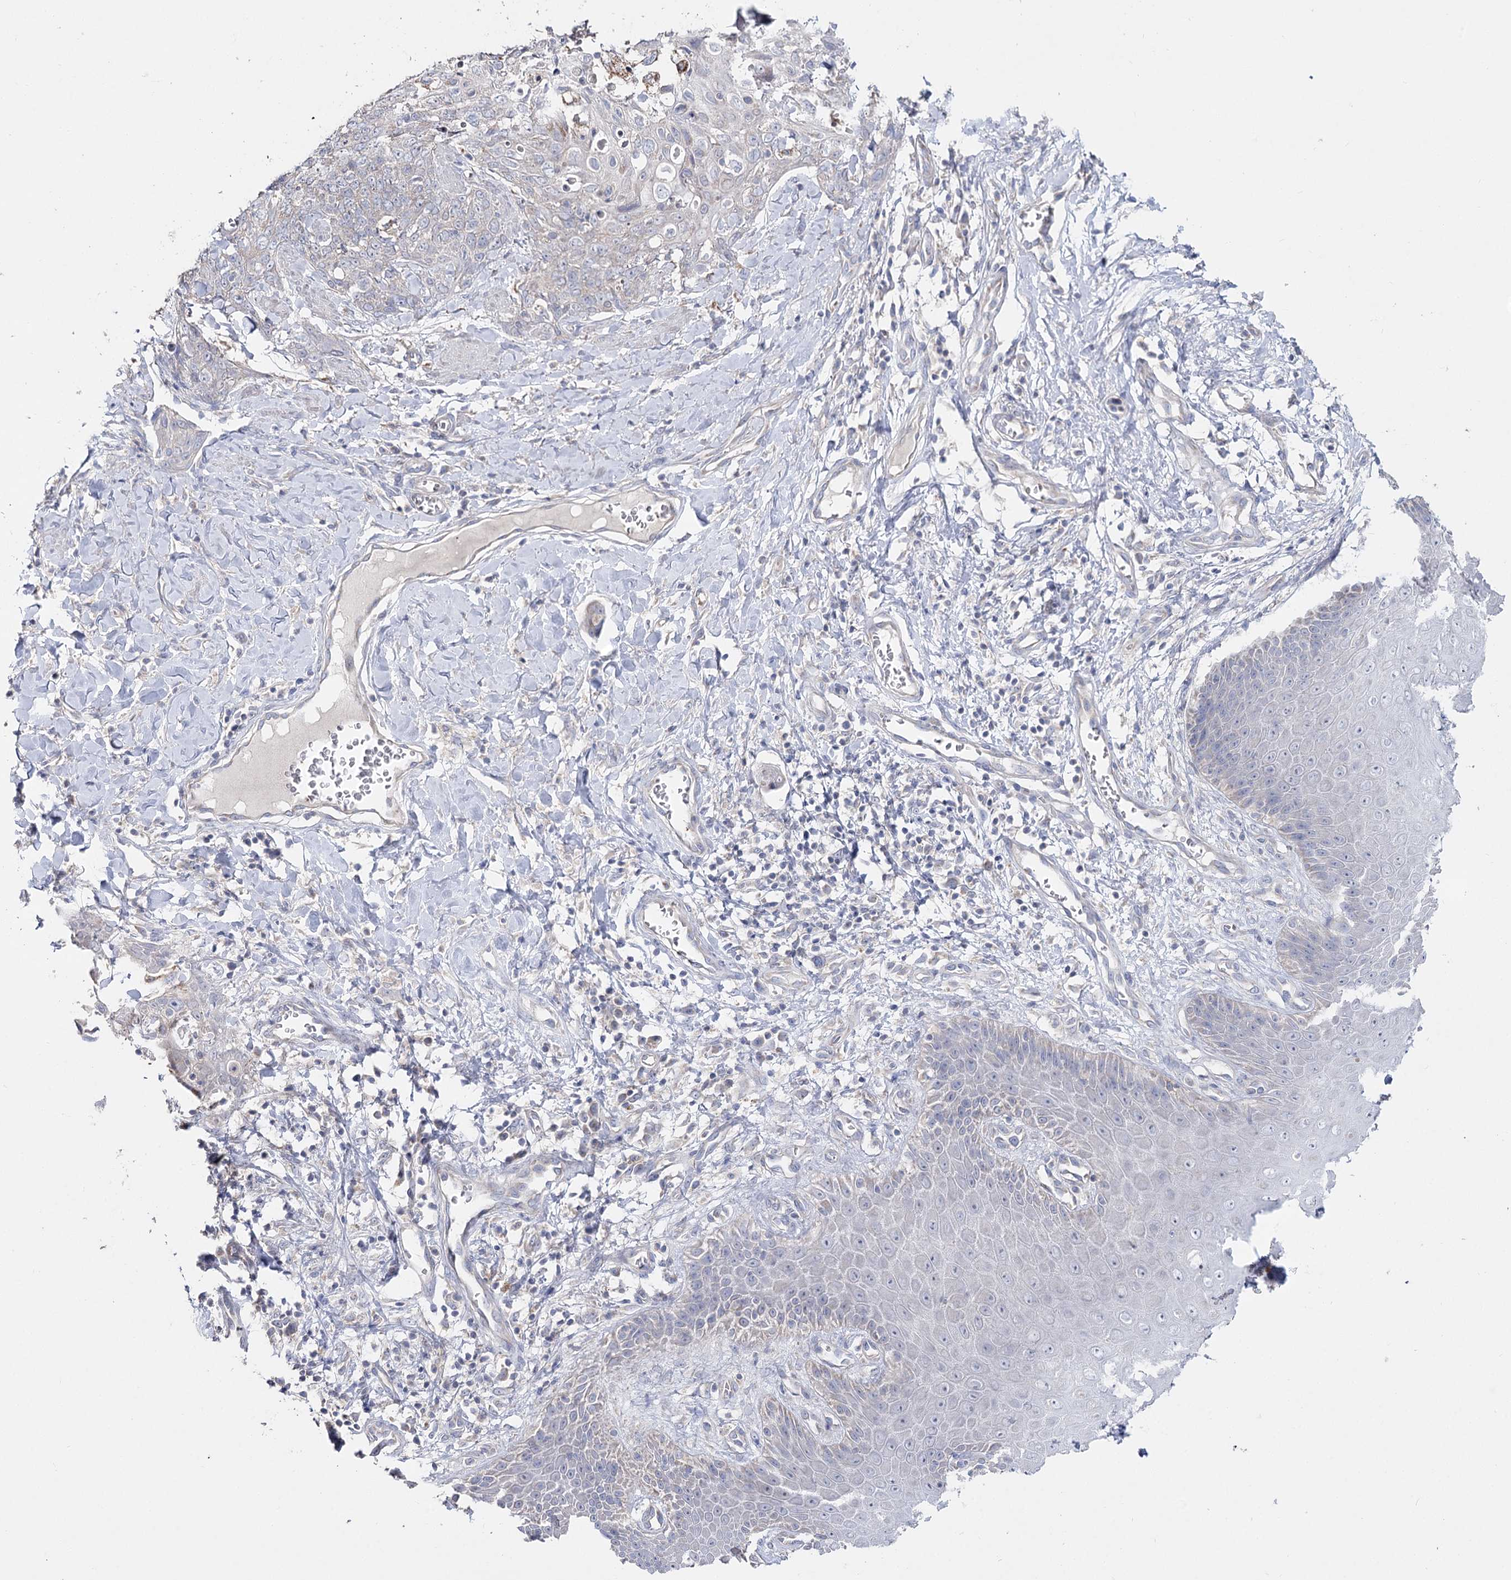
{"staining": {"intensity": "negative", "quantity": "none", "location": "none"}, "tissue": "skin cancer", "cell_type": "Tumor cells", "image_type": "cancer", "snomed": [{"axis": "morphology", "description": "Squamous cell carcinoma, NOS"}, {"axis": "topography", "description": "Skin"}, {"axis": "topography", "description": "Vulva"}], "caption": "Tumor cells show no significant protein expression in skin squamous cell carcinoma. (DAB (3,3'-diaminobenzidine) immunohistochemistry visualized using brightfield microscopy, high magnification).", "gene": "TMEM187", "patient": {"sex": "female", "age": 85}}